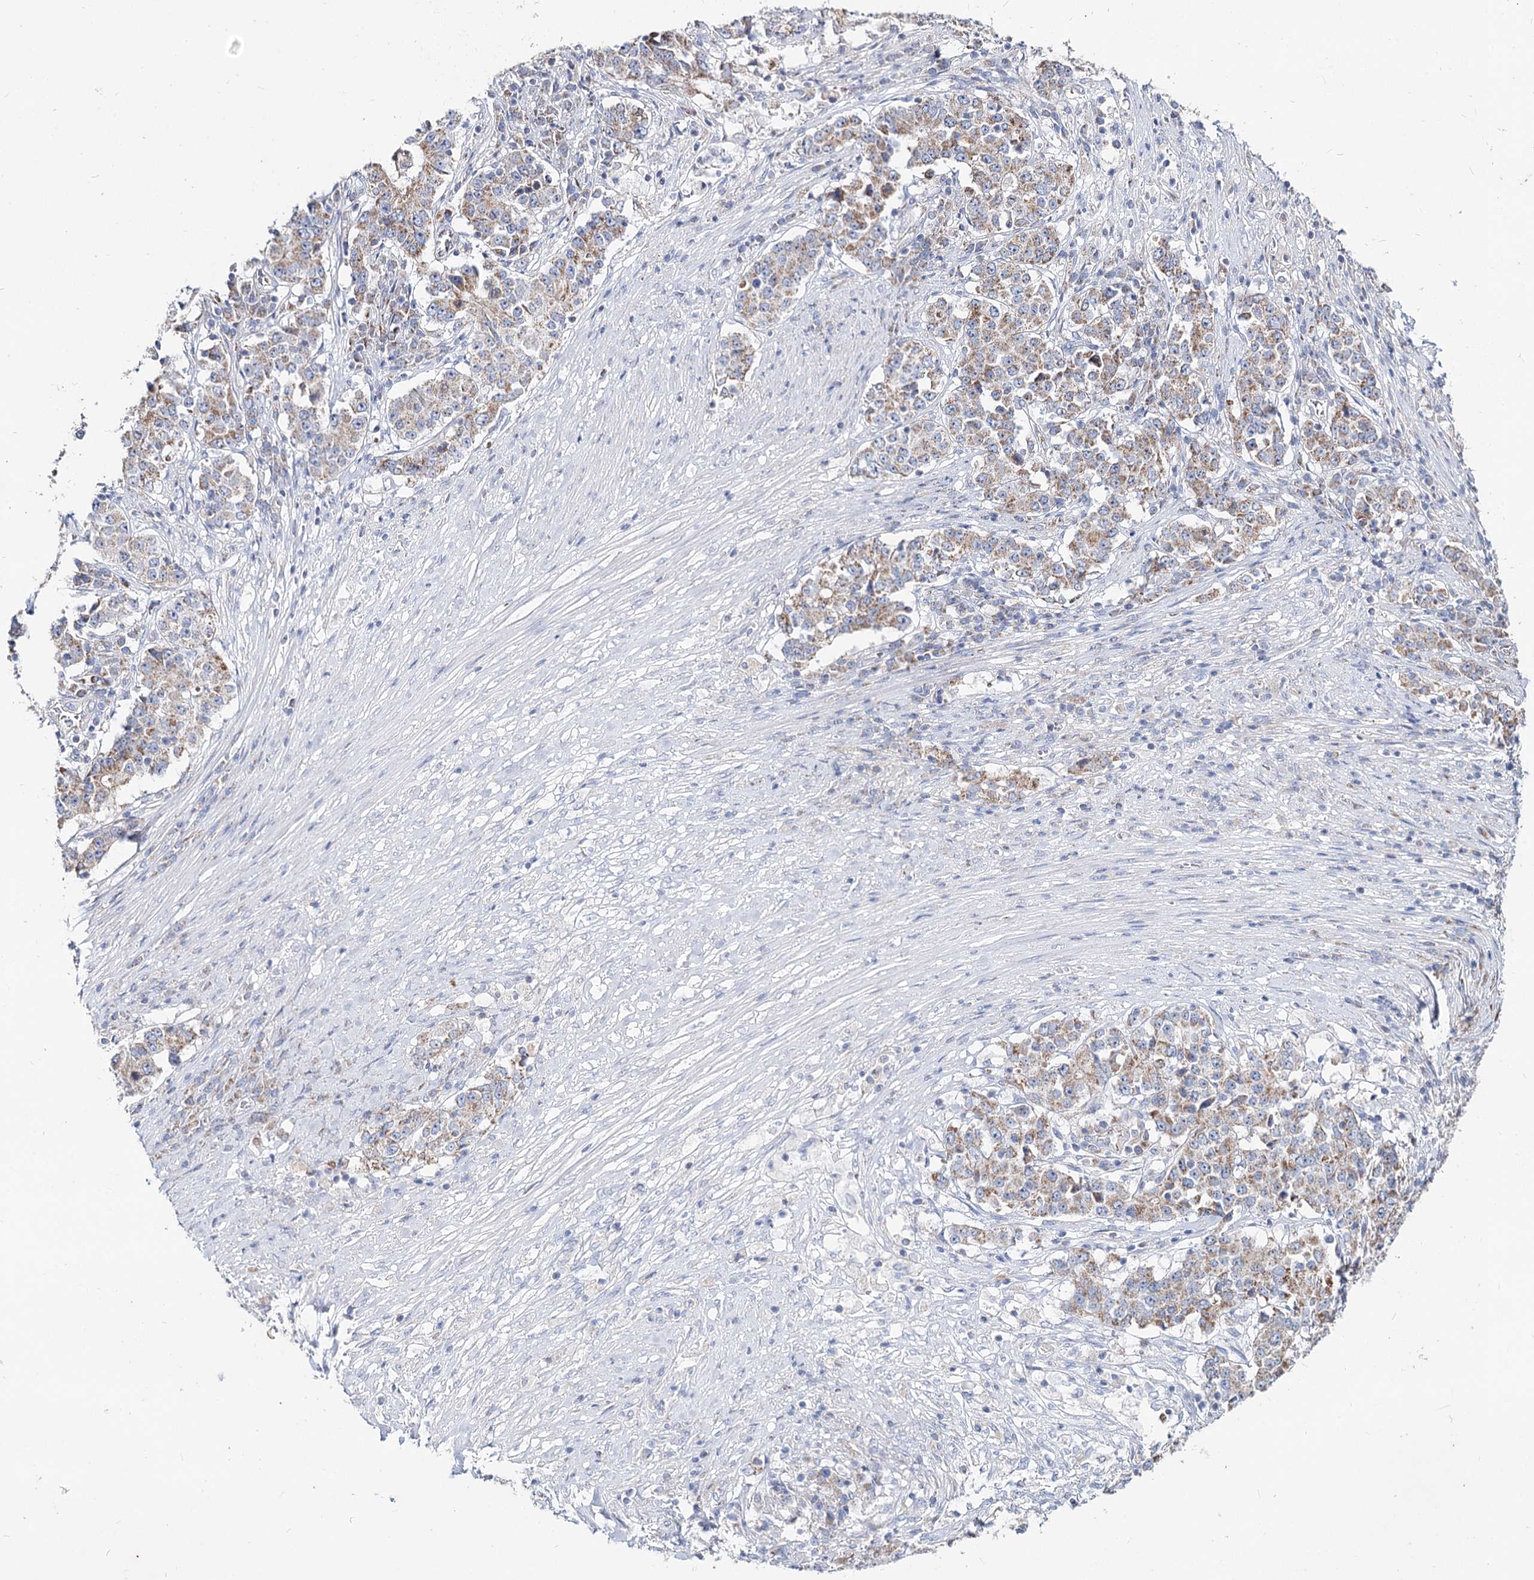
{"staining": {"intensity": "weak", "quantity": ">75%", "location": "cytoplasmic/membranous"}, "tissue": "stomach cancer", "cell_type": "Tumor cells", "image_type": "cancer", "snomed": [{"axis": "morphology", "description": "Adenocarcinoma, NOS"}, {"axis": "topography", "description": "Stomach"}], "caption": "Protein expression analysis of human stomach adenocarcinoma reveals weak cytoplasmic/membranous expression in about >75% of tumor cells.", "gene": "MCCC2", "patient": {"sex": "male", "age": 59}}